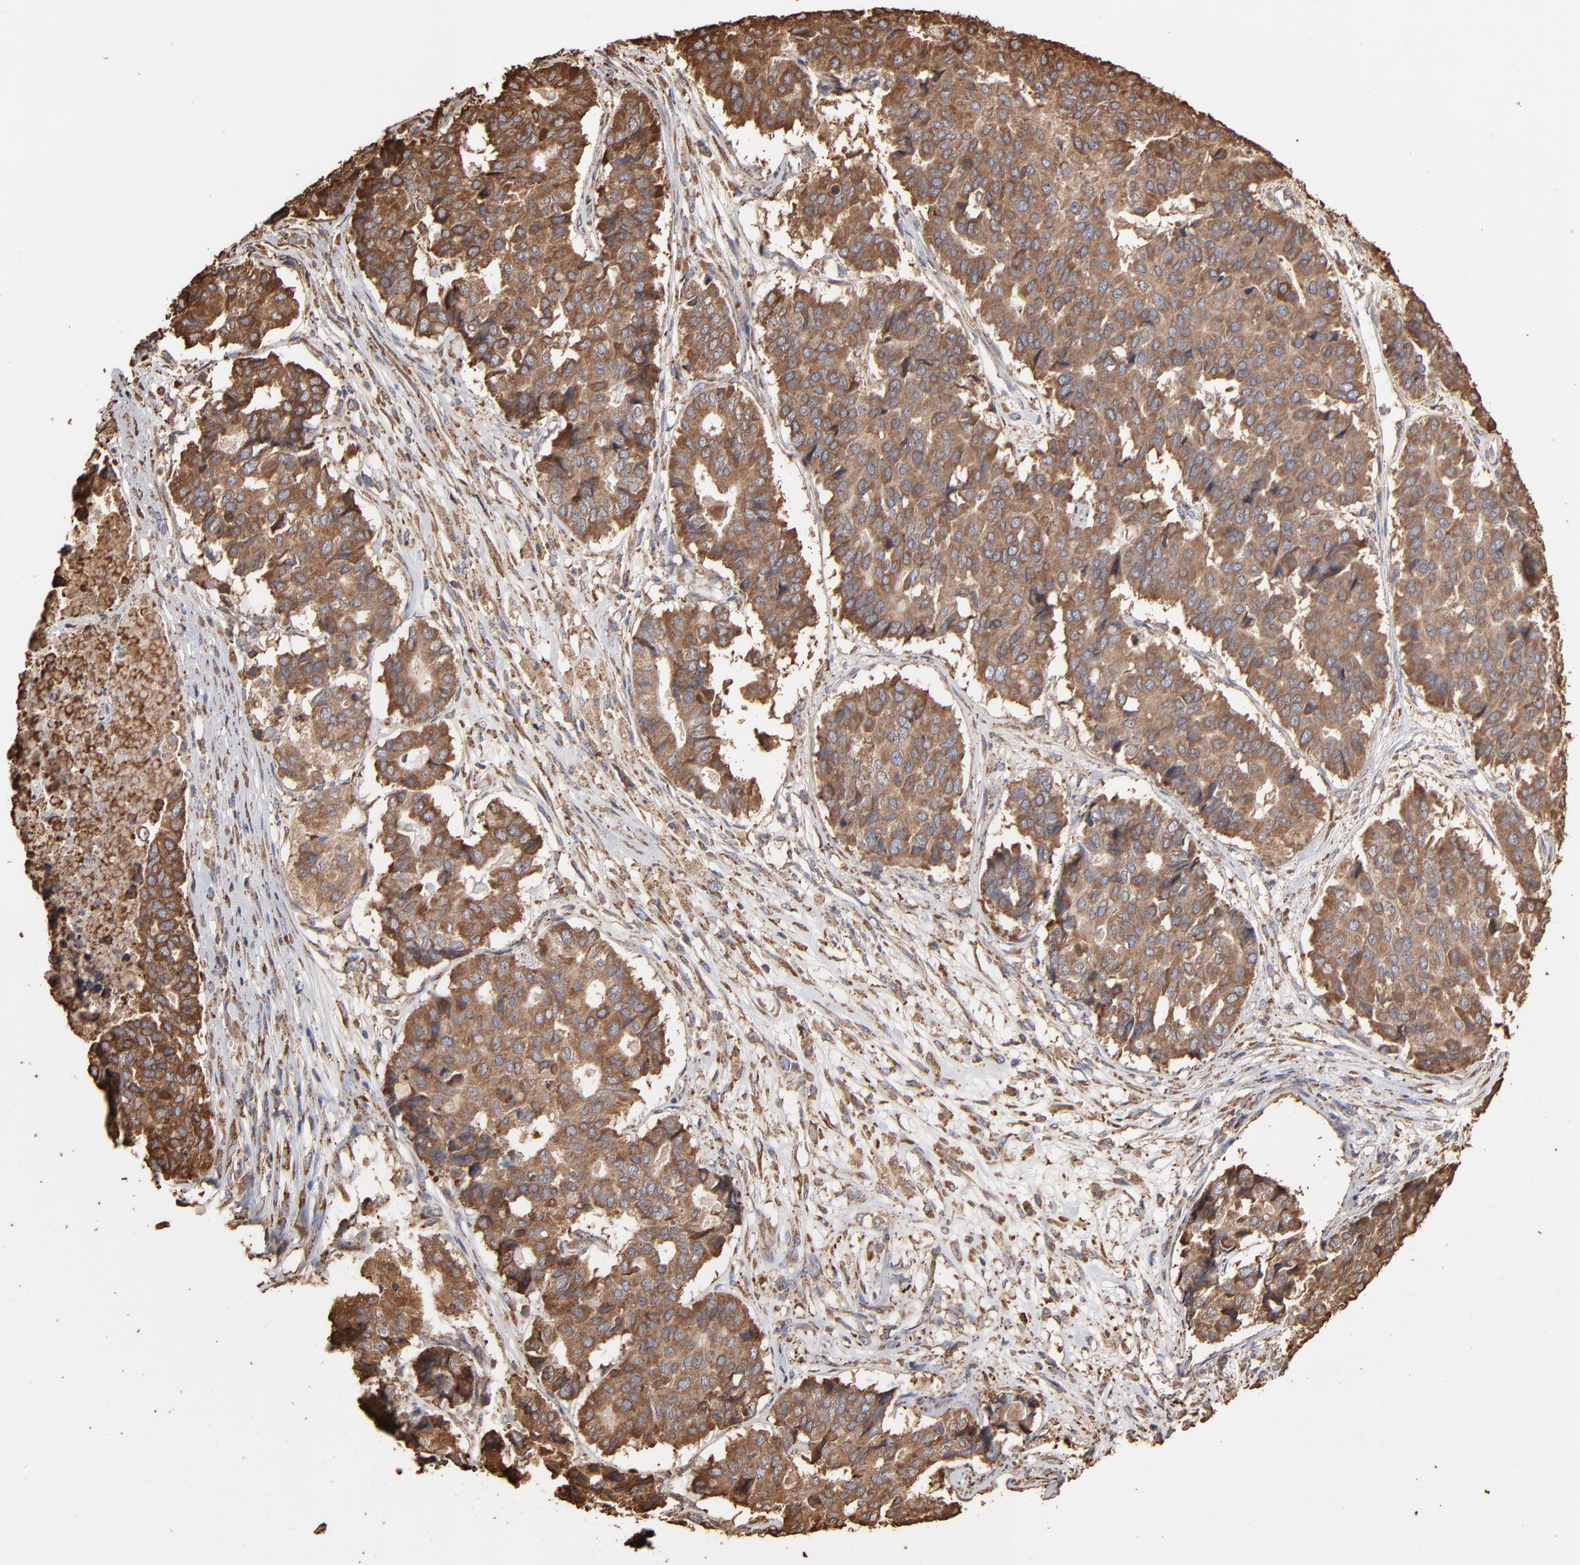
{"staining": {"intensity": "moderate", "quantity": ">75%", "location": "cytoplasmic/membranous"}, "tissue": "pancreatic cancer", "cell_type": "Tumor cells", "image_type": "cancer", "snomed": [{"axis": "morphology", "description": "Adenocarcinoma, NOS"}, {"axis": "topography", "description": "Pancreas"}], "caption": "Immunohistochemical staining of human adenocarcinoma (pancreatic) shows medium levels of moderate cytoplasmic/membranous protein positivity in about >75% of tumor cells.", "gene": "PDIA3", "patient": {"sex": "male", "age": 50}}